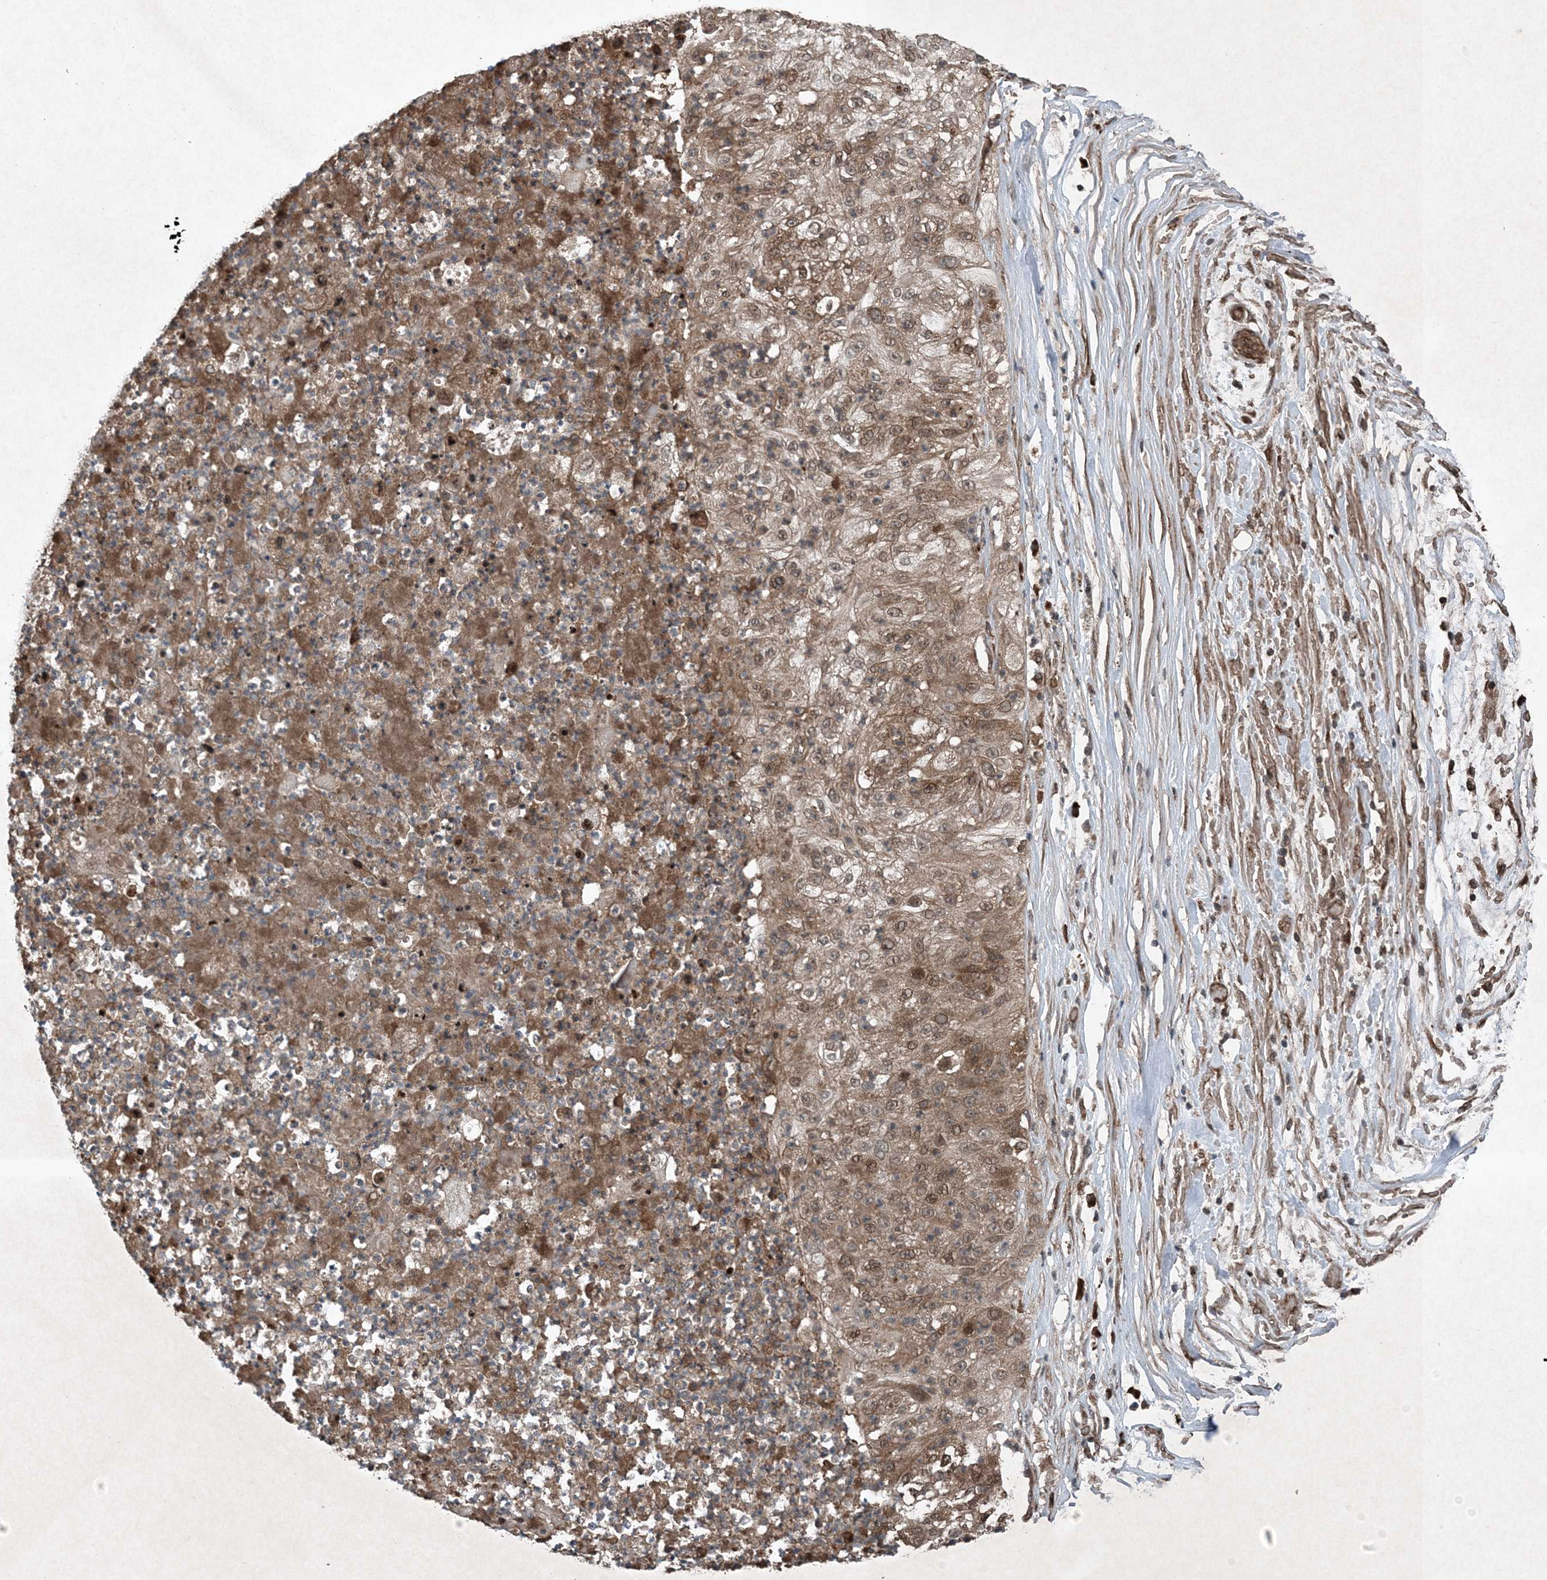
{"staining": {"intensity": "moderate", "quantity": ">75%", "location": "cytoplasmic/membranous"}, "tissue": "lung cancer", "cell_type": "Tumor cells", "image_type": "cancer", "snomed": [{"axis": "morphology", "description": "Inflammation, NOS"}, {"axis": "morphology", "description": "Squamous cell carcinoma, NOS"}, {"axis": "topography", "description": "Lymph node"}, {"axis": "topography", "description": "Soft tissue"}, {"axis": "topography", "description": "Lung"}], "caption": "A photomicrograph of human lung squamous cell carcinoma stained for a protein shows moderate cytoplasmic/membranous brown staining in tumor cells. (DAB (3,3'-diaminobenzidine) IHC with brightfield microscopy, high magnification).", "gene": "GNG5", "patient": {"sex": "male", "age": 66}}